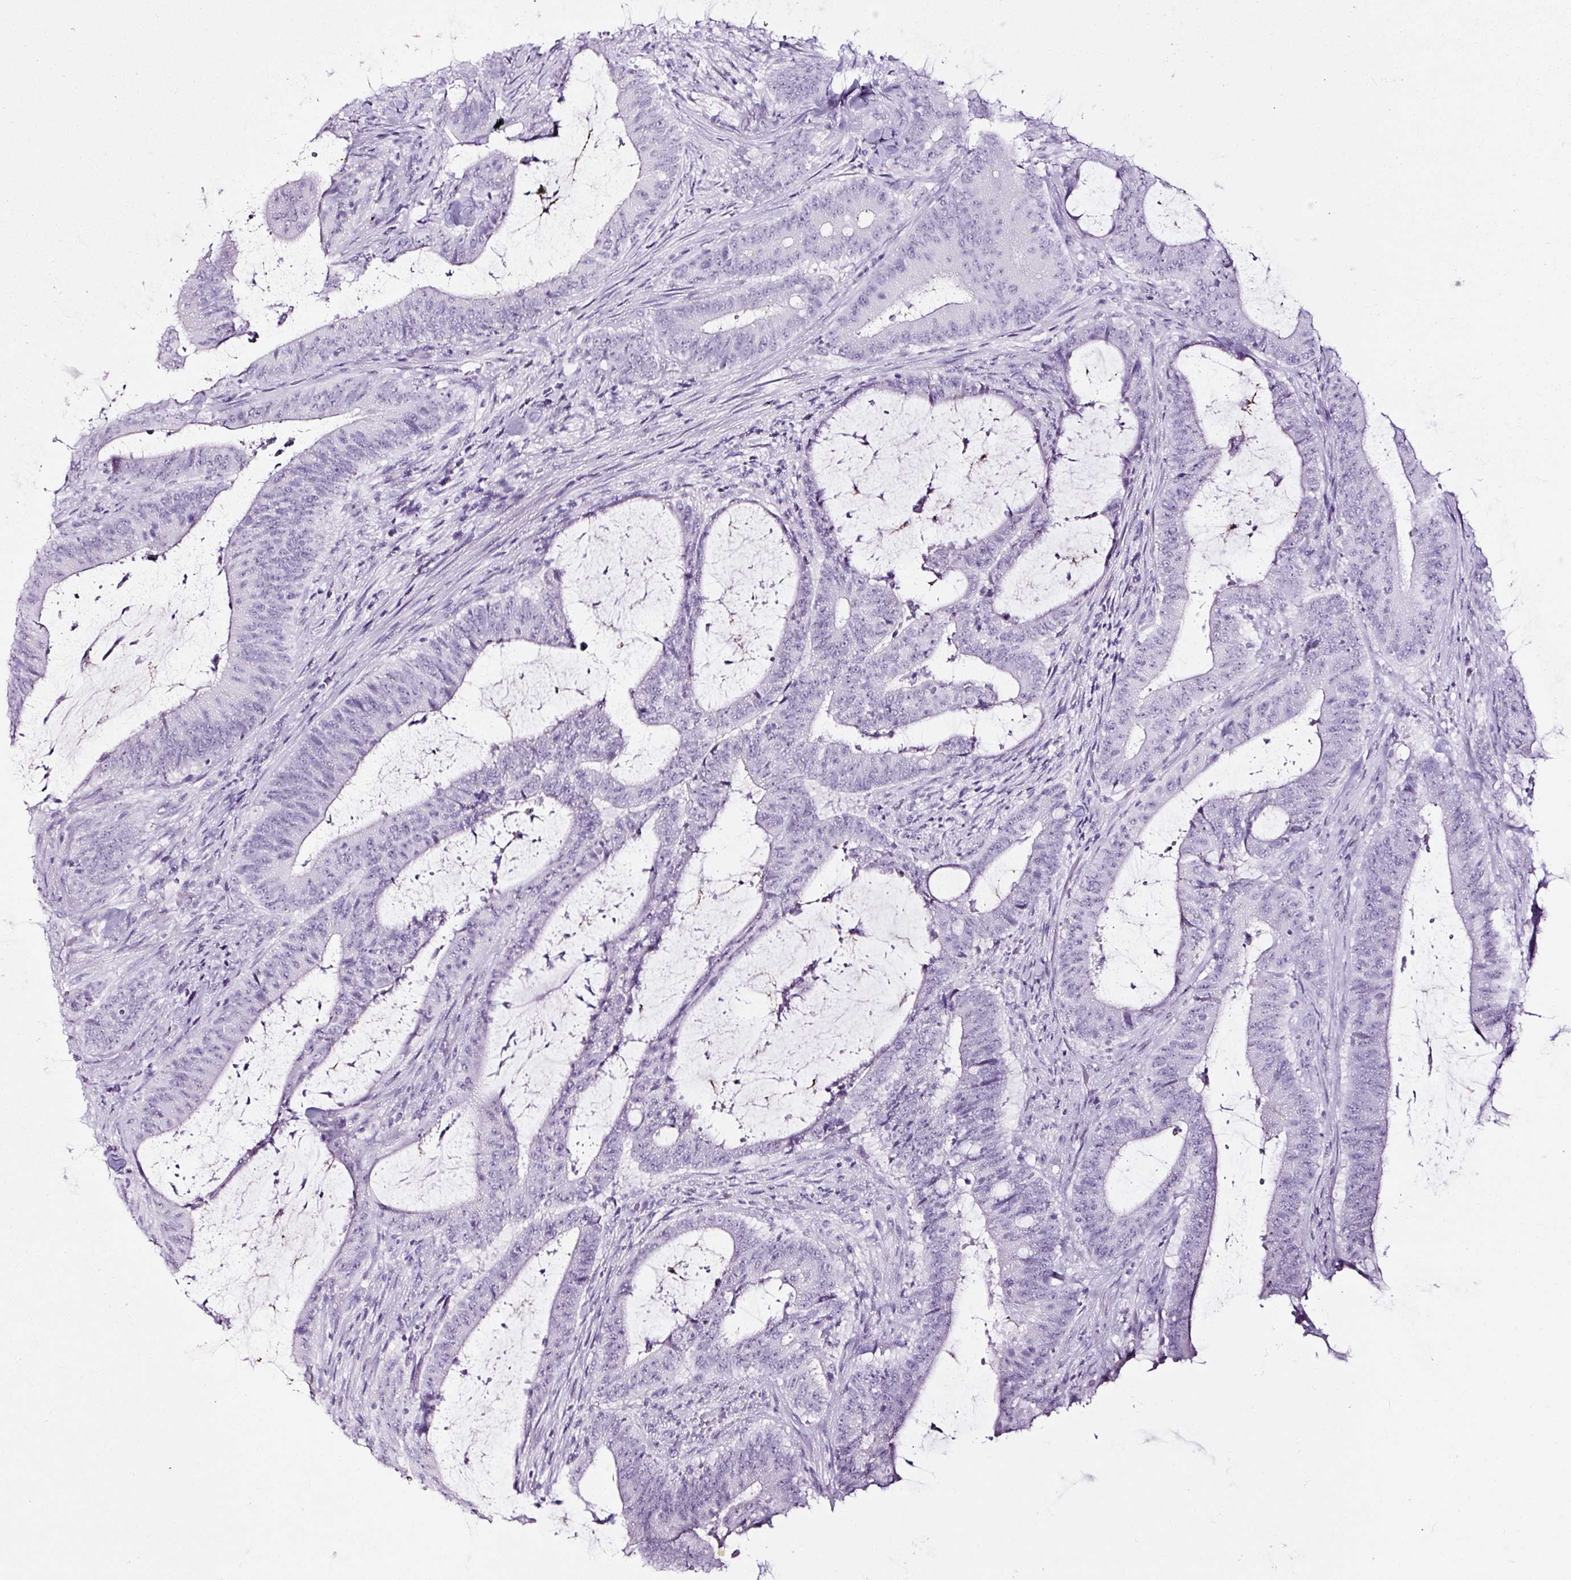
{"staining": {"intensity": "negative", "quantity": "none", "location": "none"}, "tissue": "colorectal cancer", "cell_type": "Tumor cells", "image_type": "cancer", "snomed": [{"axis": "morphology", "description": "Adenocarcinoma, NOS"}, {"axis": "topography", "description": "Colon"}], "caption": "Immunohistochemistry (IHC) micrograph of neoplastic tissue: colorectal adenocarcinoma stained with DAB (3,3'-diaminobenzidine) exhibits no significant protein positivity in tumor cells. (DAB immunohistochemistry (IHC), high magnification).", "gene": "NPHS2", "patient": {"sex": "female", "age": 43}}